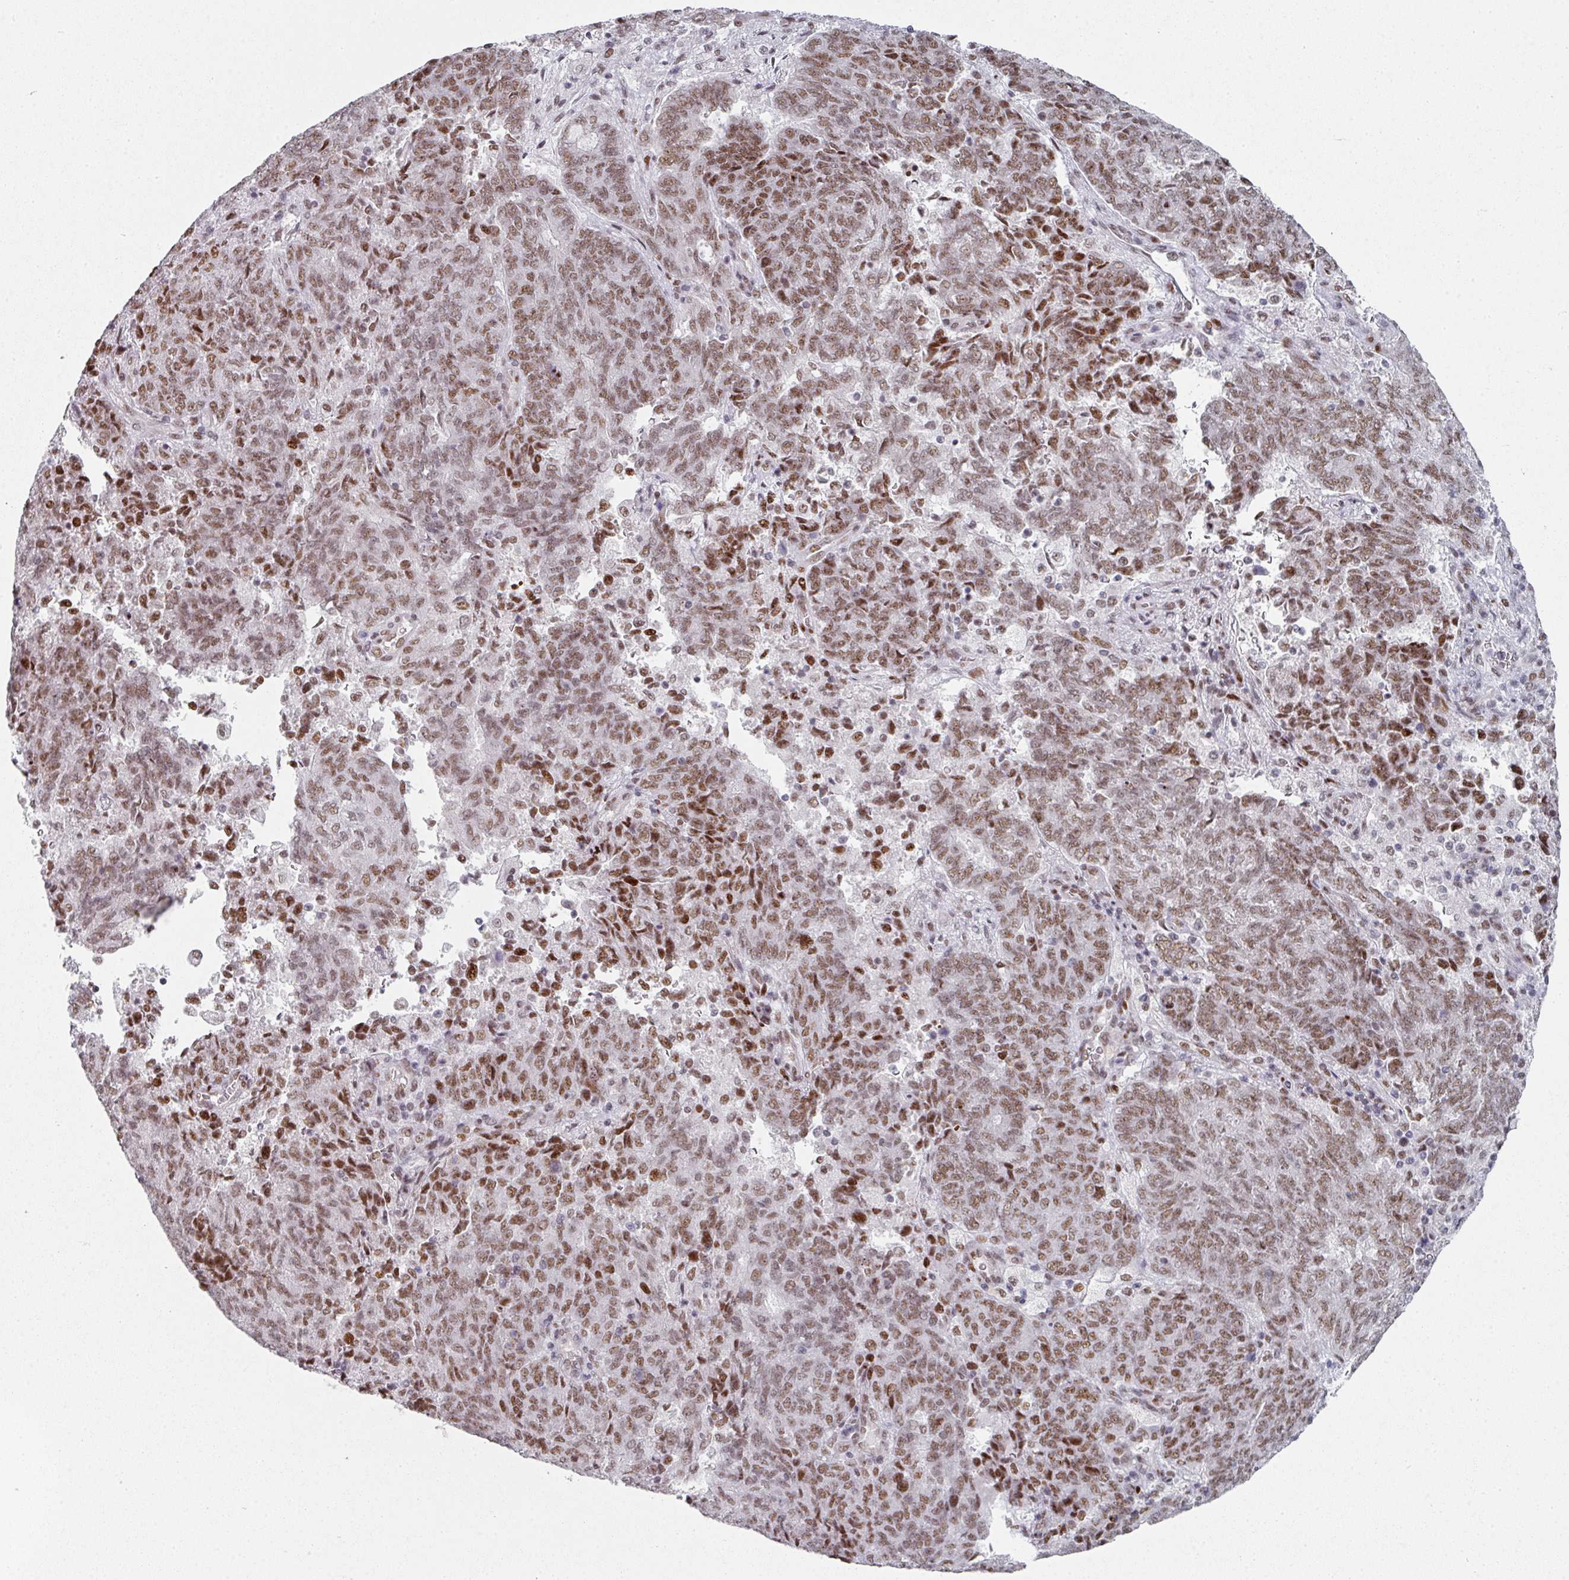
{"staining": {"intensity": "moderate", "quantity": ">75%", "location": "nuclear"}, "tissue": "endometrial cancer", "cell_type": "Tumor cells", "image_type": "cancer", "snomed": [{"axis": "morphology", "description": "Adenocarcinoma, NOS"}, {"axis": "topography", "description": "Endometrium"}], "caption": "Adenocarcinoma (endometrial) stained with DAB (3,3'-diaminobenzidine) IHC reveals medium levels of moderate nuclear expression in approximately >75% of tumor cells. (IHC, brightfield microscopy, high magnification).", "gene": "SF3B5", "patient": {"sex": "female", "age": 80}}